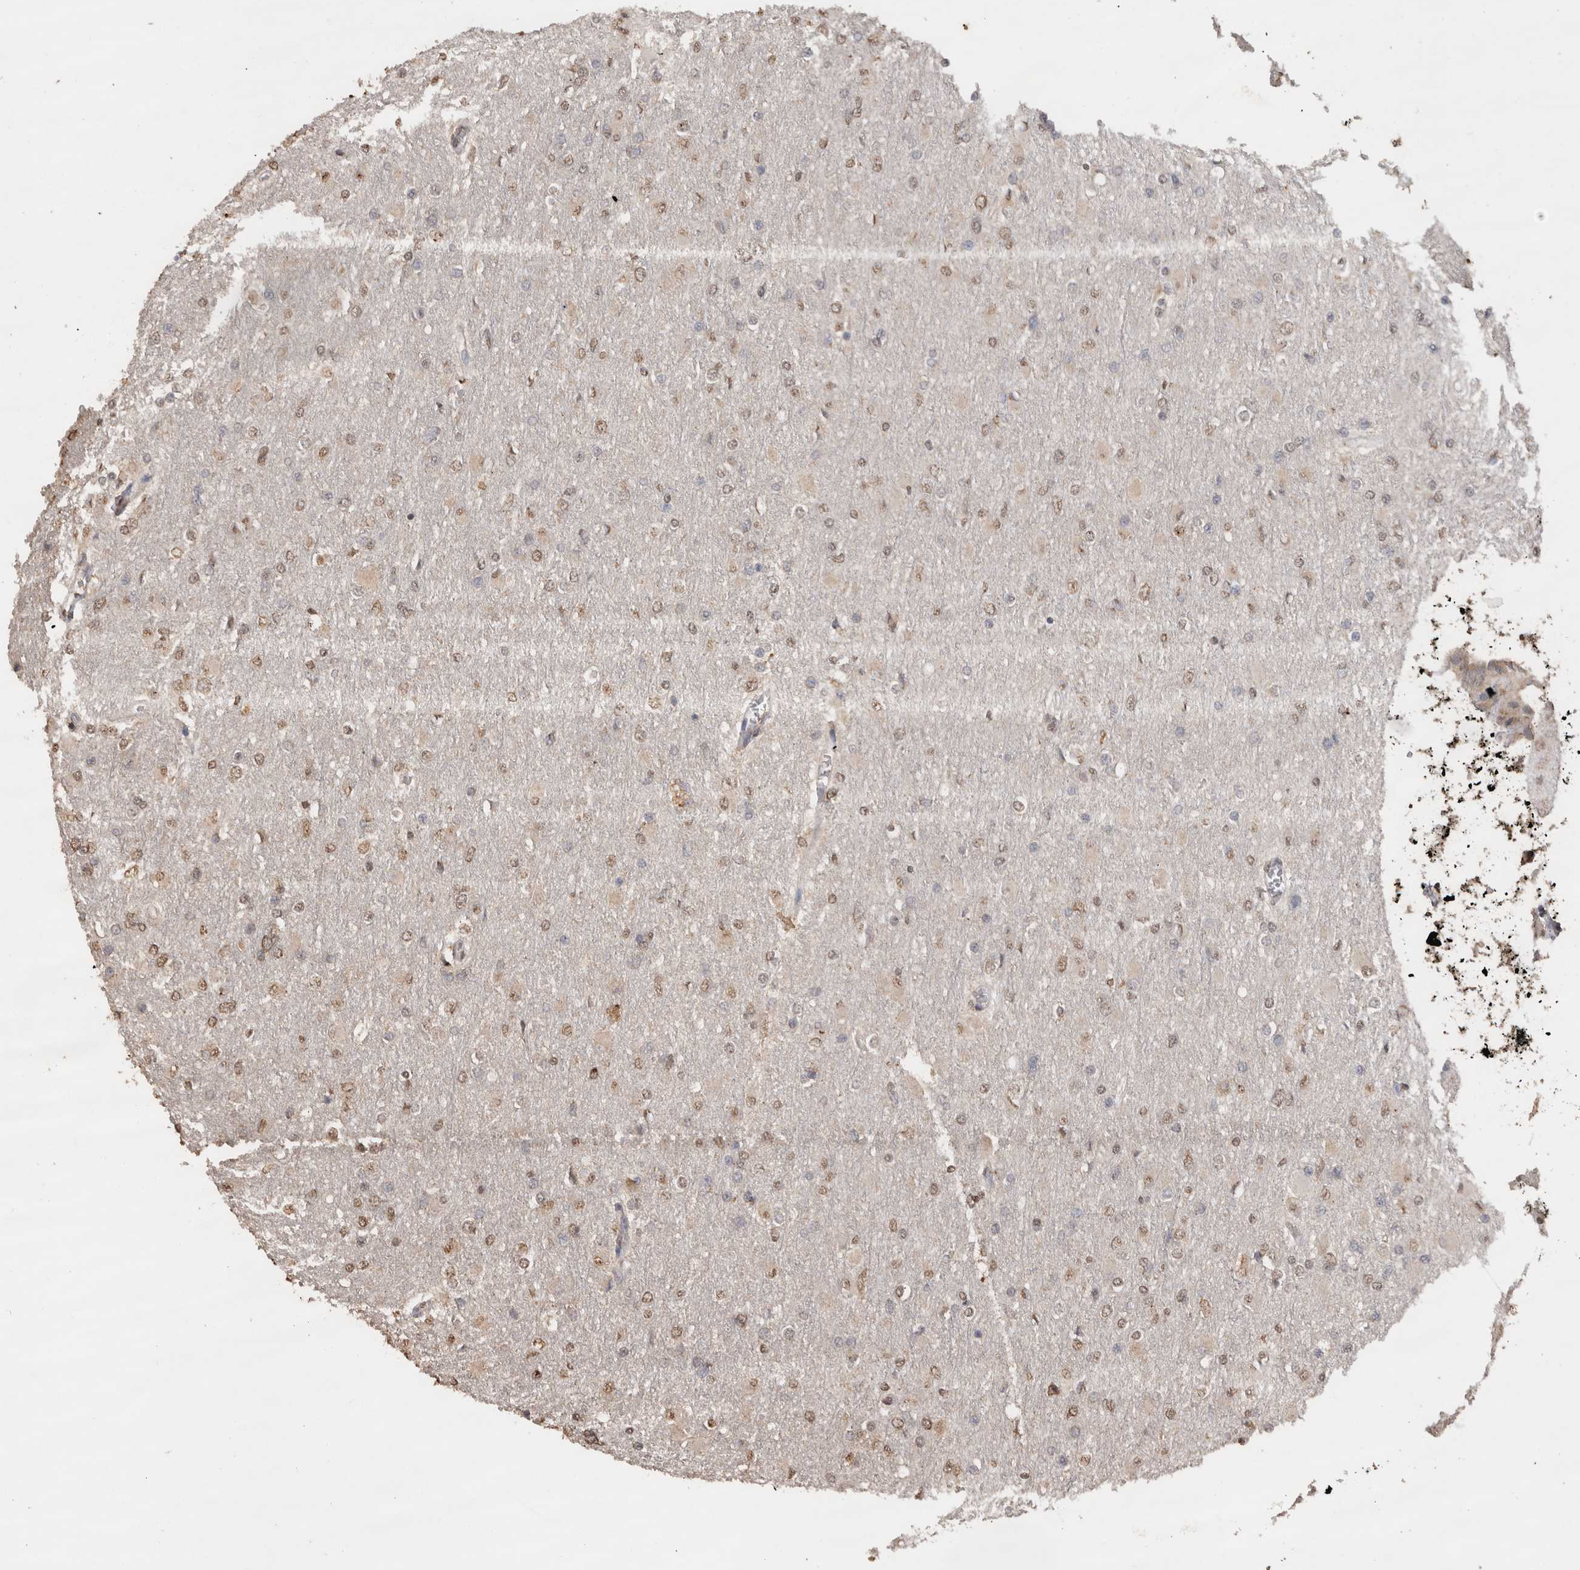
{"staining": {"intensity": "weak", "quantity": "25%-75%", "location": "nuclear"}, "tissue": "glioma", "cell_type": "Tumor cells", "image_type": "cancer", "snomed": [{"axis": "morphology", "description": "Glioma, malignant, High grade"}, {"axis": "topography", "description": "Cerebral cortex"}], "caption": "Immunohistochemistry (IHC) (DAB (3,3'-diaminobenzidine)) staining of human glioma demonstrates weak nuclear protein staining in about 25%-75% of tumor cells. The protein of interest is shown in brown color, while the nuclei are stained blue.", "gene": "CRELD2", "patient": {"sex": "female", "age": 36}}